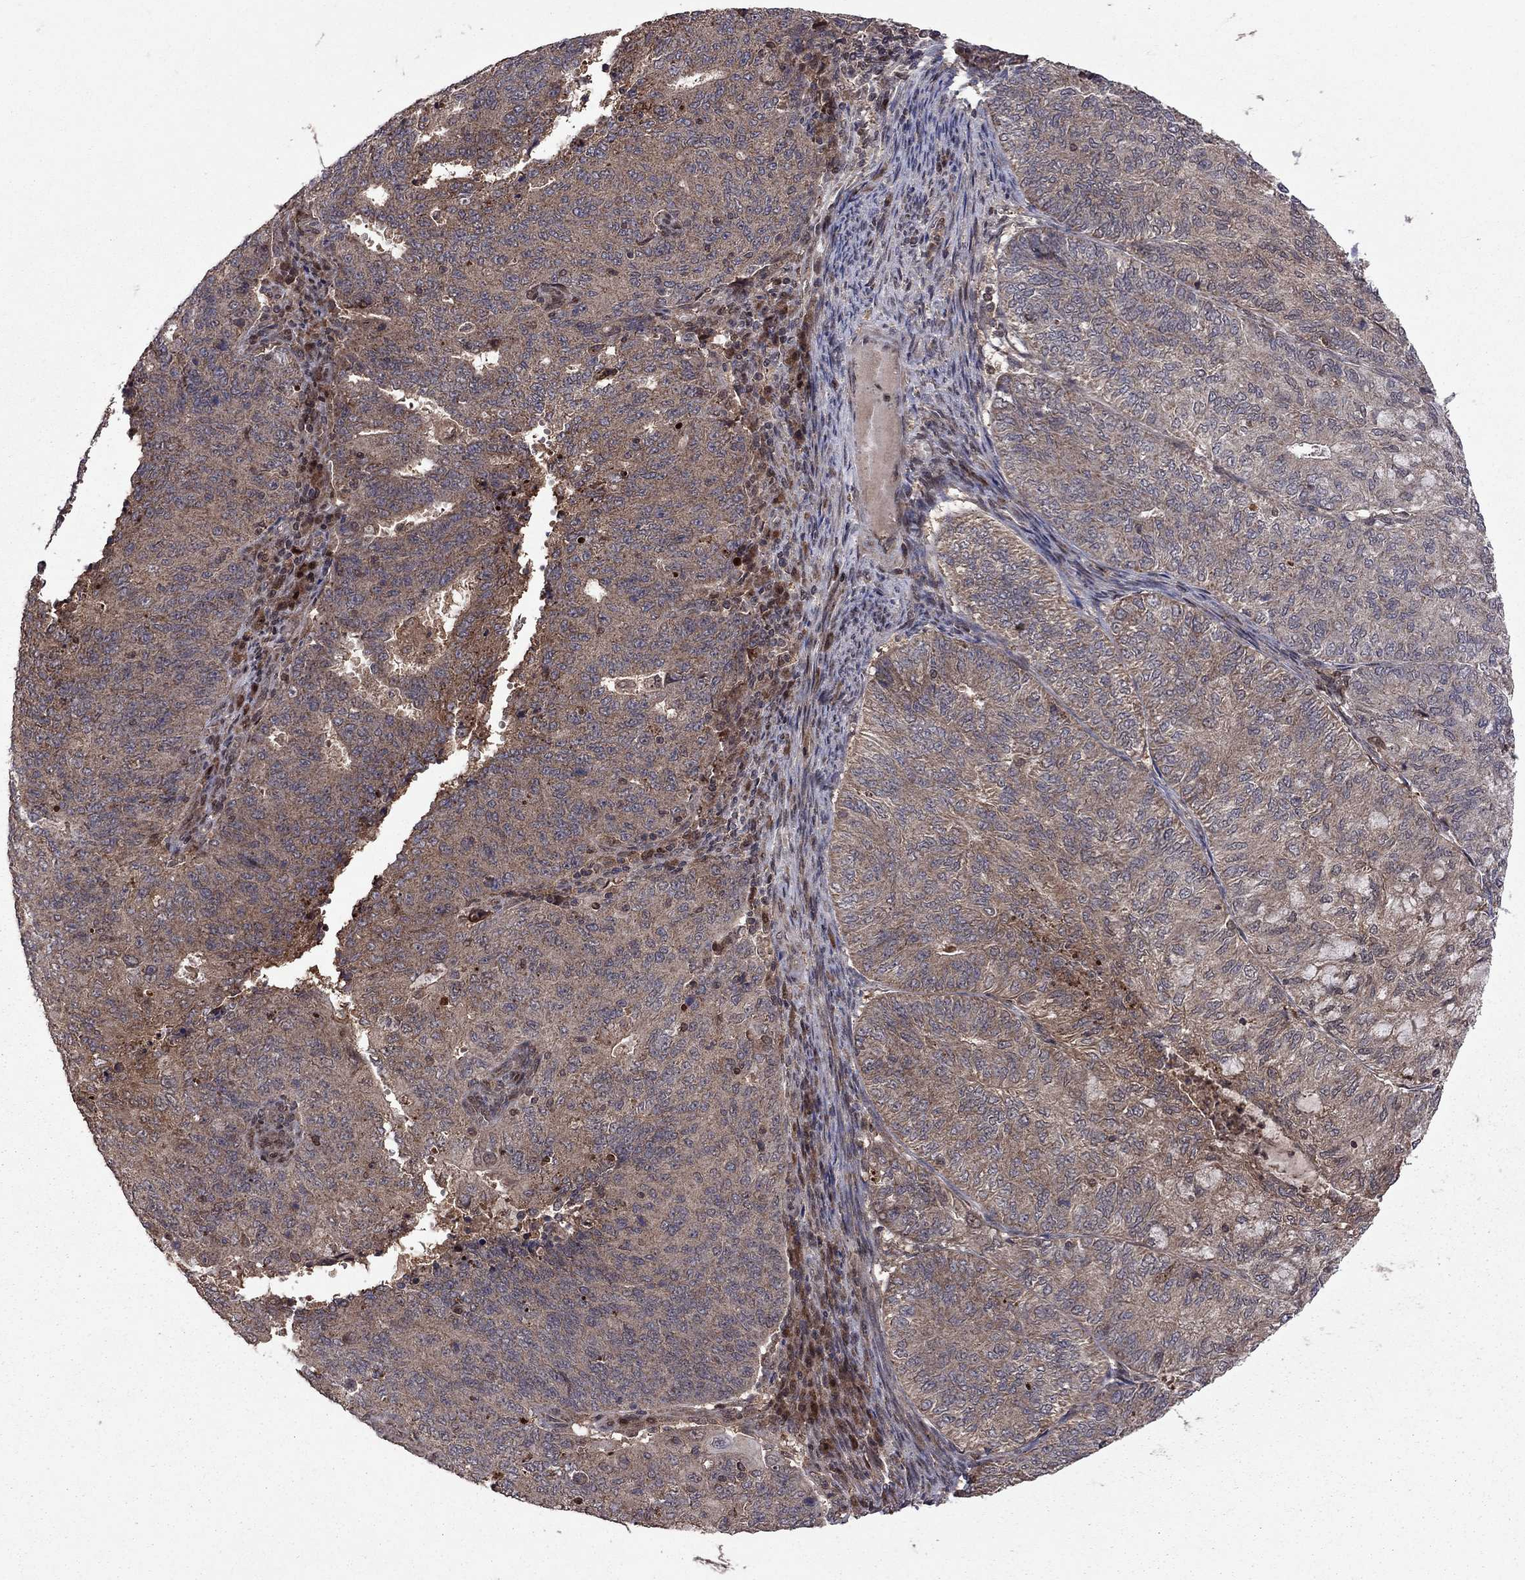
{"staining": {"intensity": "moderate", "quantity": ">75%", "location": "cytoplasmic/membranous"}, "tissue": "endometrial cancer", "cell_type": "Tumor cells", "image_type": "cancer", "snomed": [{"axis": "morphology", "description": "Adenocarcinoma, NOS"}, {"axis": "topography", "description": "Endometrium"}], "caption": "IHC histopathology image of neoplastic tissue: endometrial adenocarcinoma stained using immunohistochemistry (IHC) exhibits medium levels of moderate protein expression localized specifically in the cytoplasmic/membranous of tumor cells, appearing as a cytoplasmic/membranous brown color.", "gene": "IPP", "patient": {"sex": "female", "age": 82}}